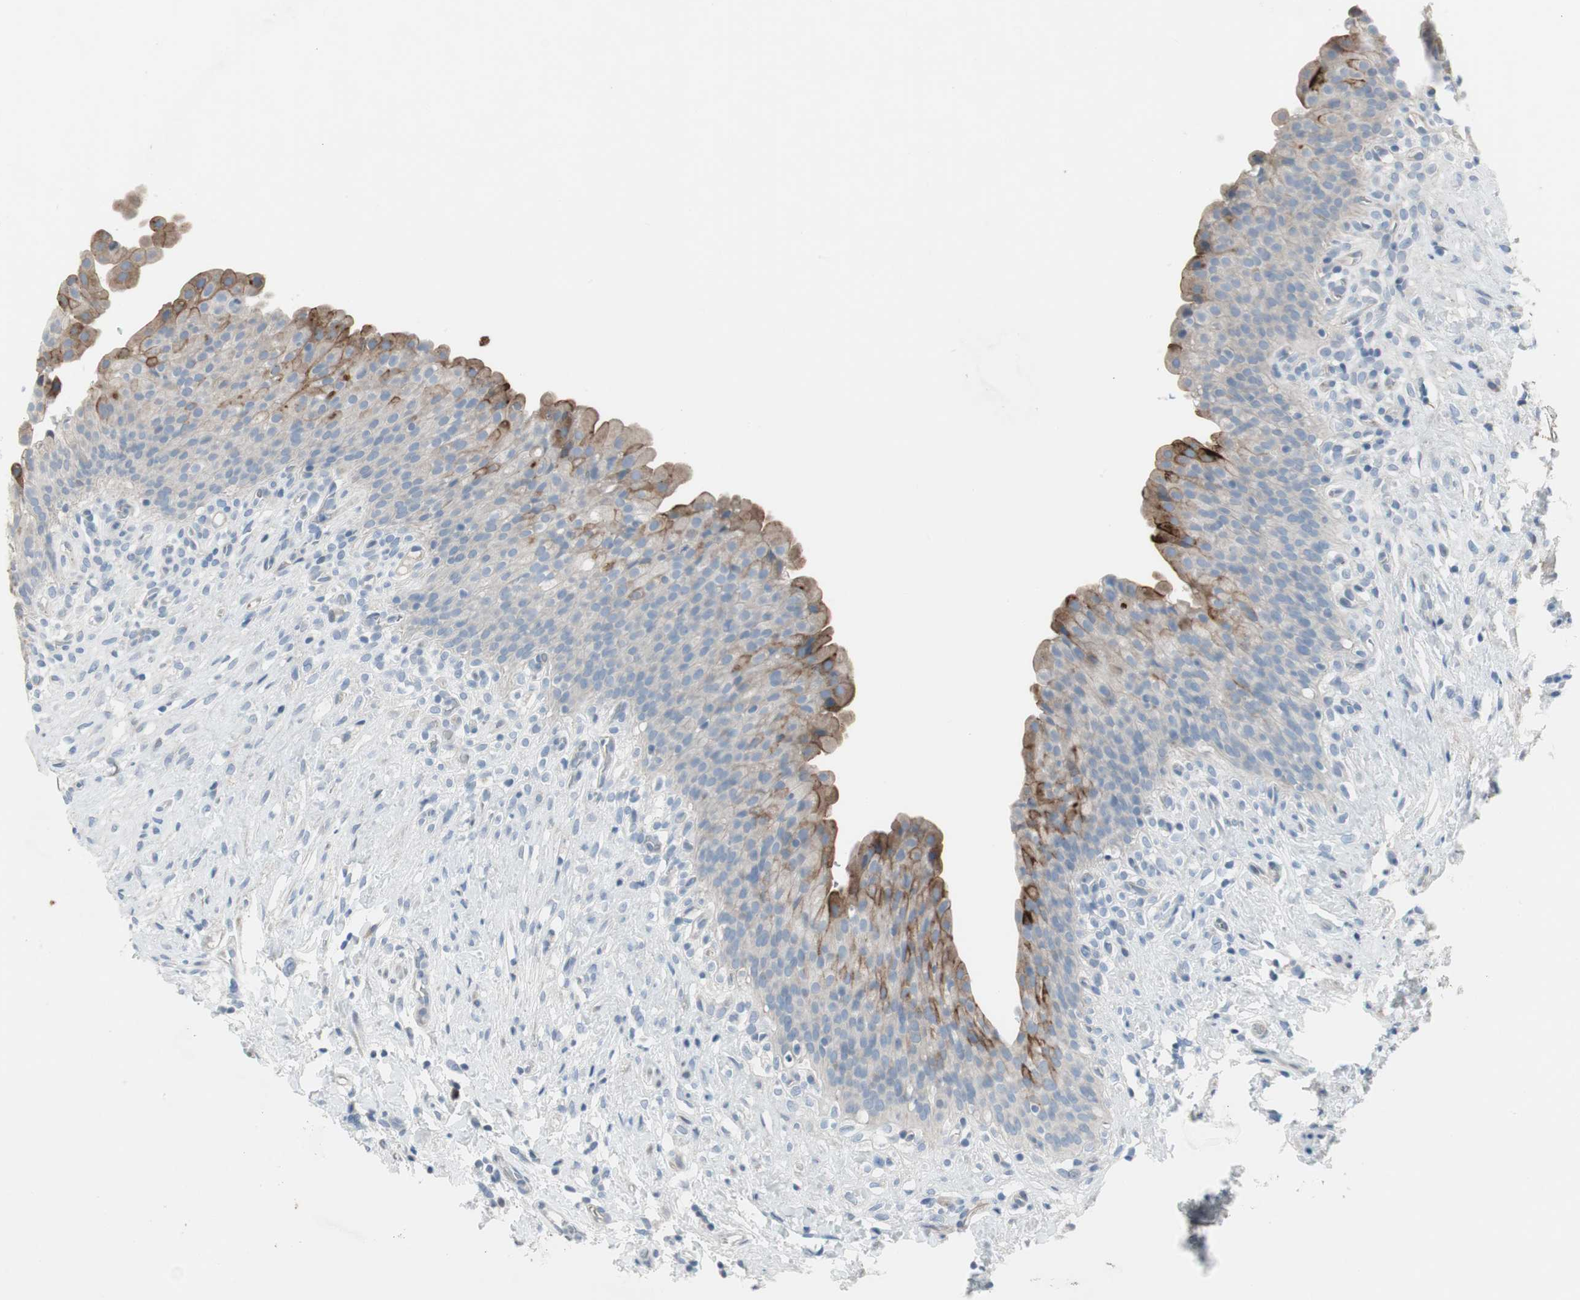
{"staining": {"intensity": "moderate", "quantity": "<25%", "location": "cytoplasmic/membranous"}, "tissue": "urinary bladder", "cell_type": "Urothelial cells", "image_type": "normal", "snomed": [{"axis": "morphology", "description": "Normal tissue, NOS"}, {"axis": "topography", "description": "Urinary bladder"}], "caption": "Immunohistochemistry staining of unremarkable urinary bladder, which reveals low levels of moderate cytoplasmic/membranous positivity in about <25% of urothelial cells indicating moderate cytoplasmic/membranous protein positivity. The staining was performed using DAB (3,3'-diaminobenzidine) (brown) for protein detection and nuclei were counterstained in hematoxylin (blue).", "gene": "PIGR", "patient": {"sex": "female", "age": 79}}